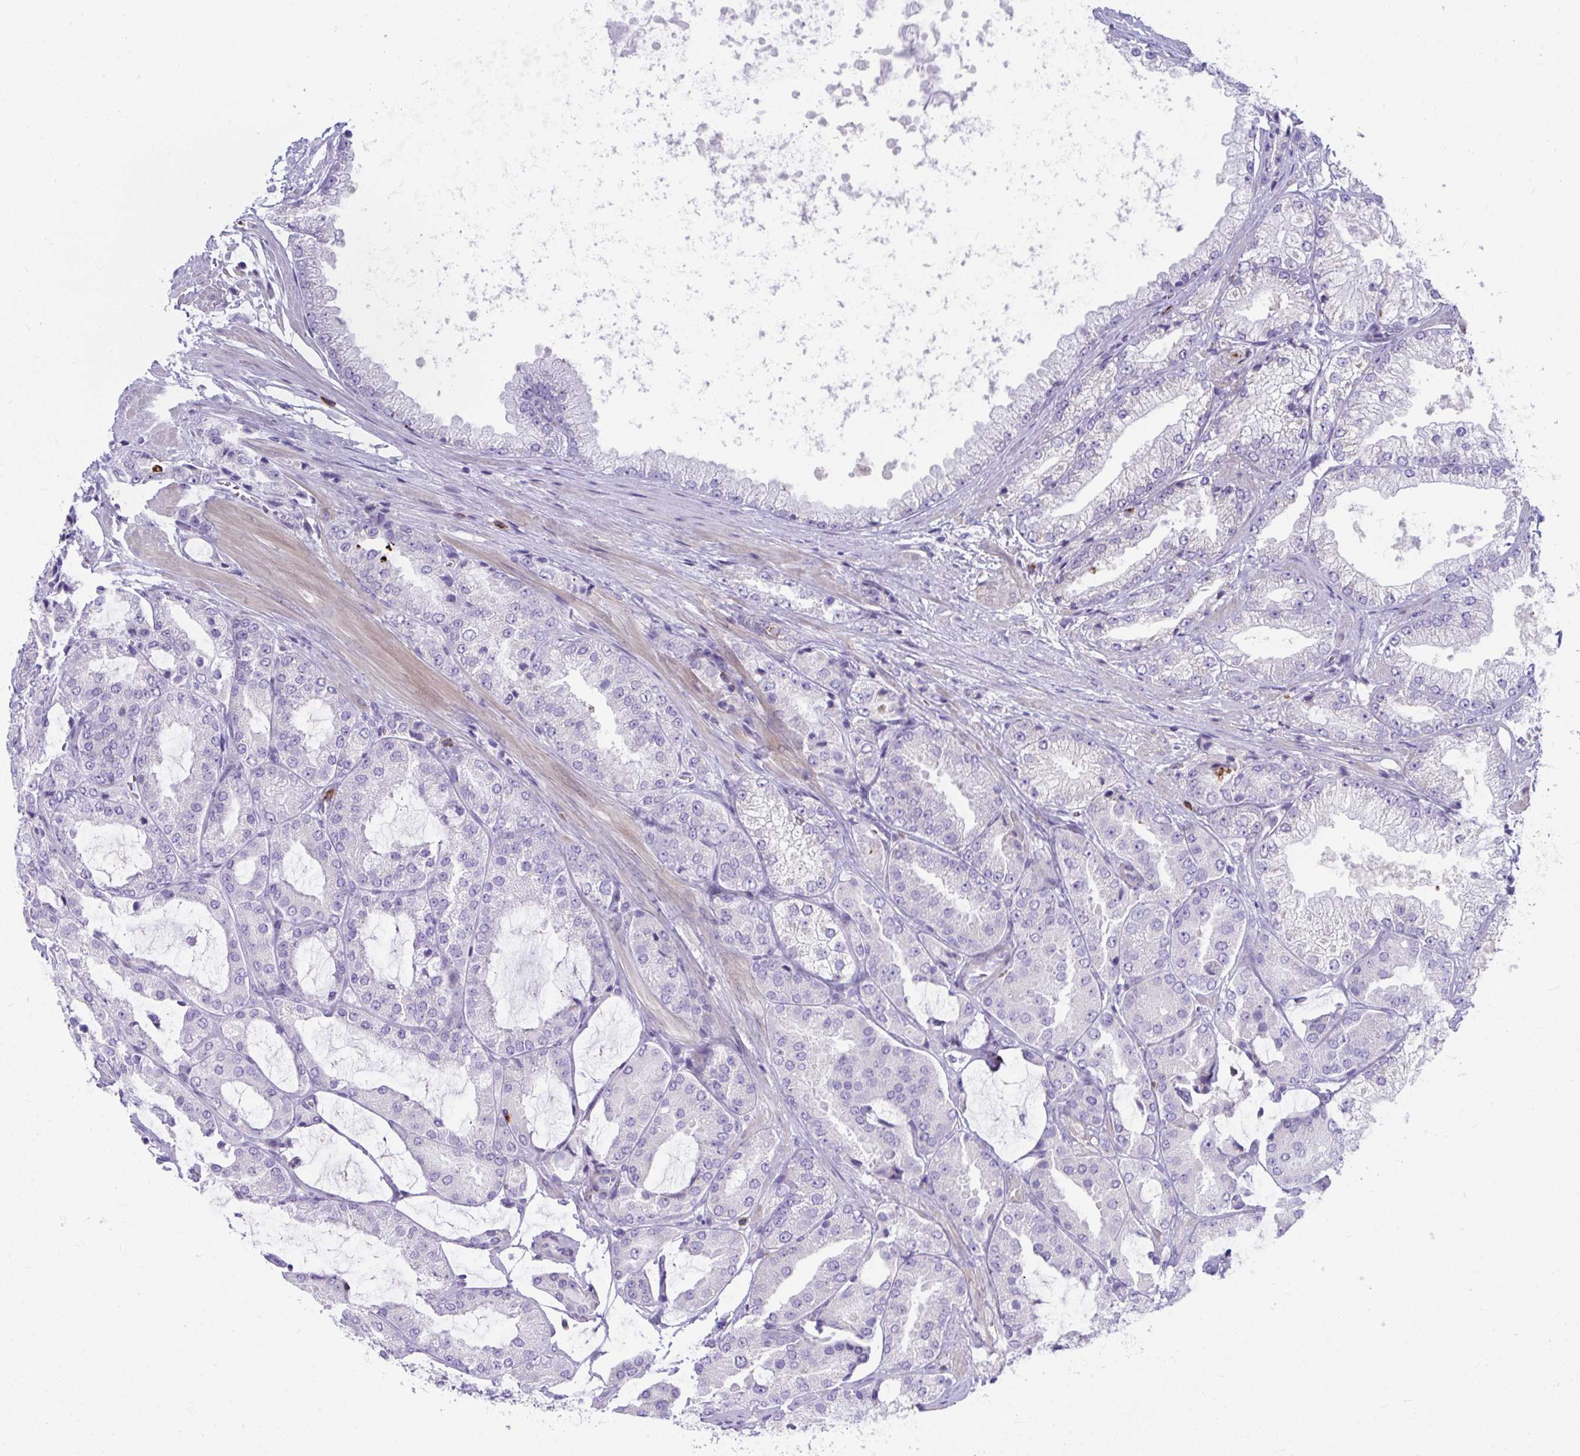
{"staining": {"intensity": "negative", "quantity": "none", "location": "none"}, "tissue": "prostate cancer", "cell_type": "Tumor cells", "image_type": "cancer", "snomed": [{"axis": "morphology", "description": "Adenocarcinoma, High grade"}, {"axis": "topography", "description": "Prostate"}], "caption": "IHC image of neoplastic tissue: high-grade adenocarcinoma (prostate) stained with DAB (3,3'-diaminobenzidine) displays no significant protein positivity in tumor cells. (IHC, brightfield microscopy, high magnification).", "gene": "ISL1", "patient": {"sex": "male", "age": 68}}